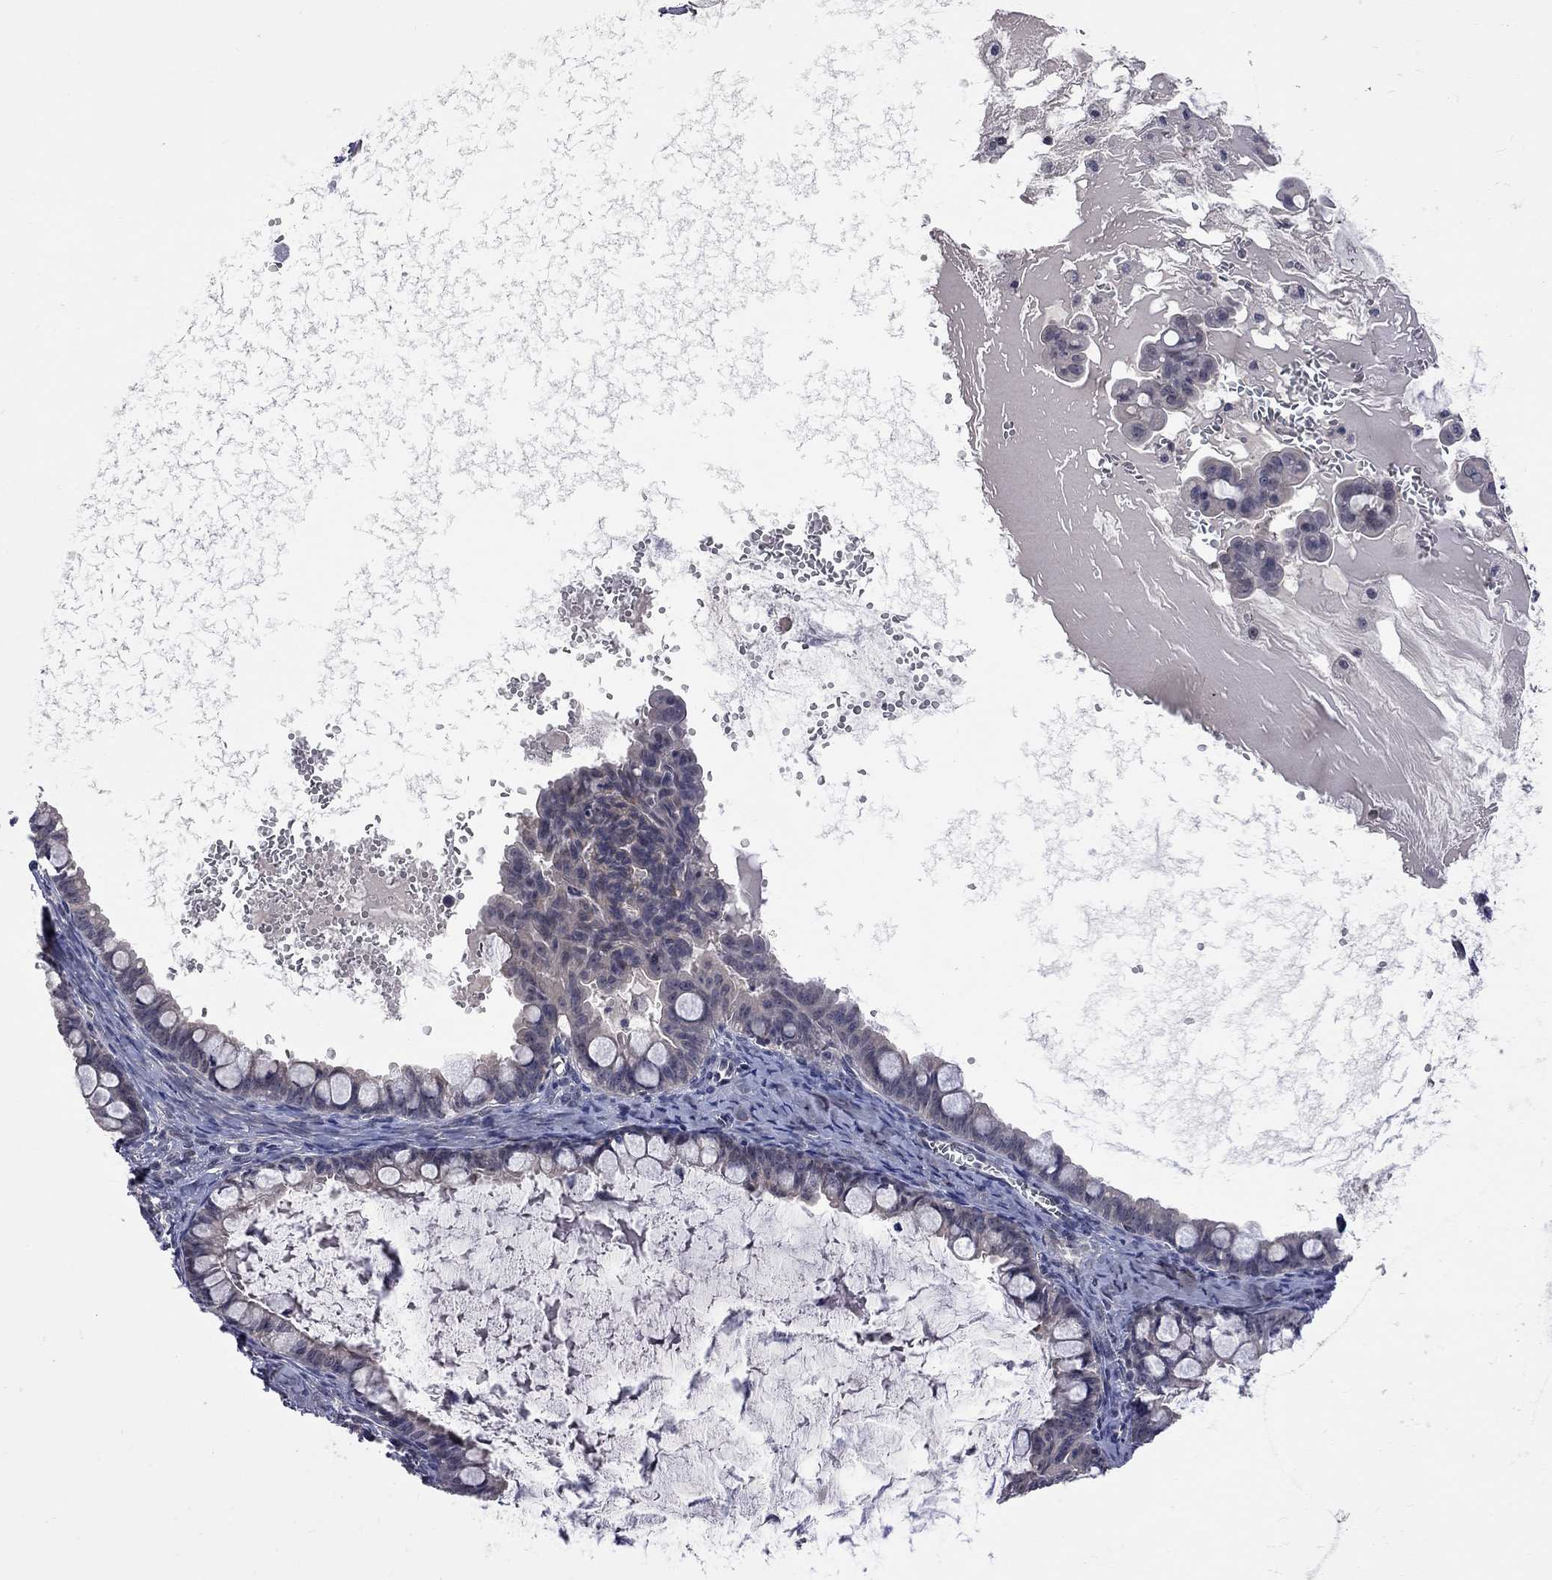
{"staining": {"intensity": "negative", "quantity": "none", "location": "none"}, "tissue": "ovarian cancer", "cell_type": "Tumor cells", "image_type": "cancer", "snomed": [{"axis": "morphology", "description": "Cystadenocarcinoma, mucinous, NOS"}, {"axis": "topography", "description": "Ovary"}], "caption": "Human mucinous cystadenocarcinoma (ovarian) stained for a protein using immunohistochemistry (IHC) demonstrates no staining in tumor cells.", "gene": "FABP12", "patient": {"sex": "female", "age": 63}}